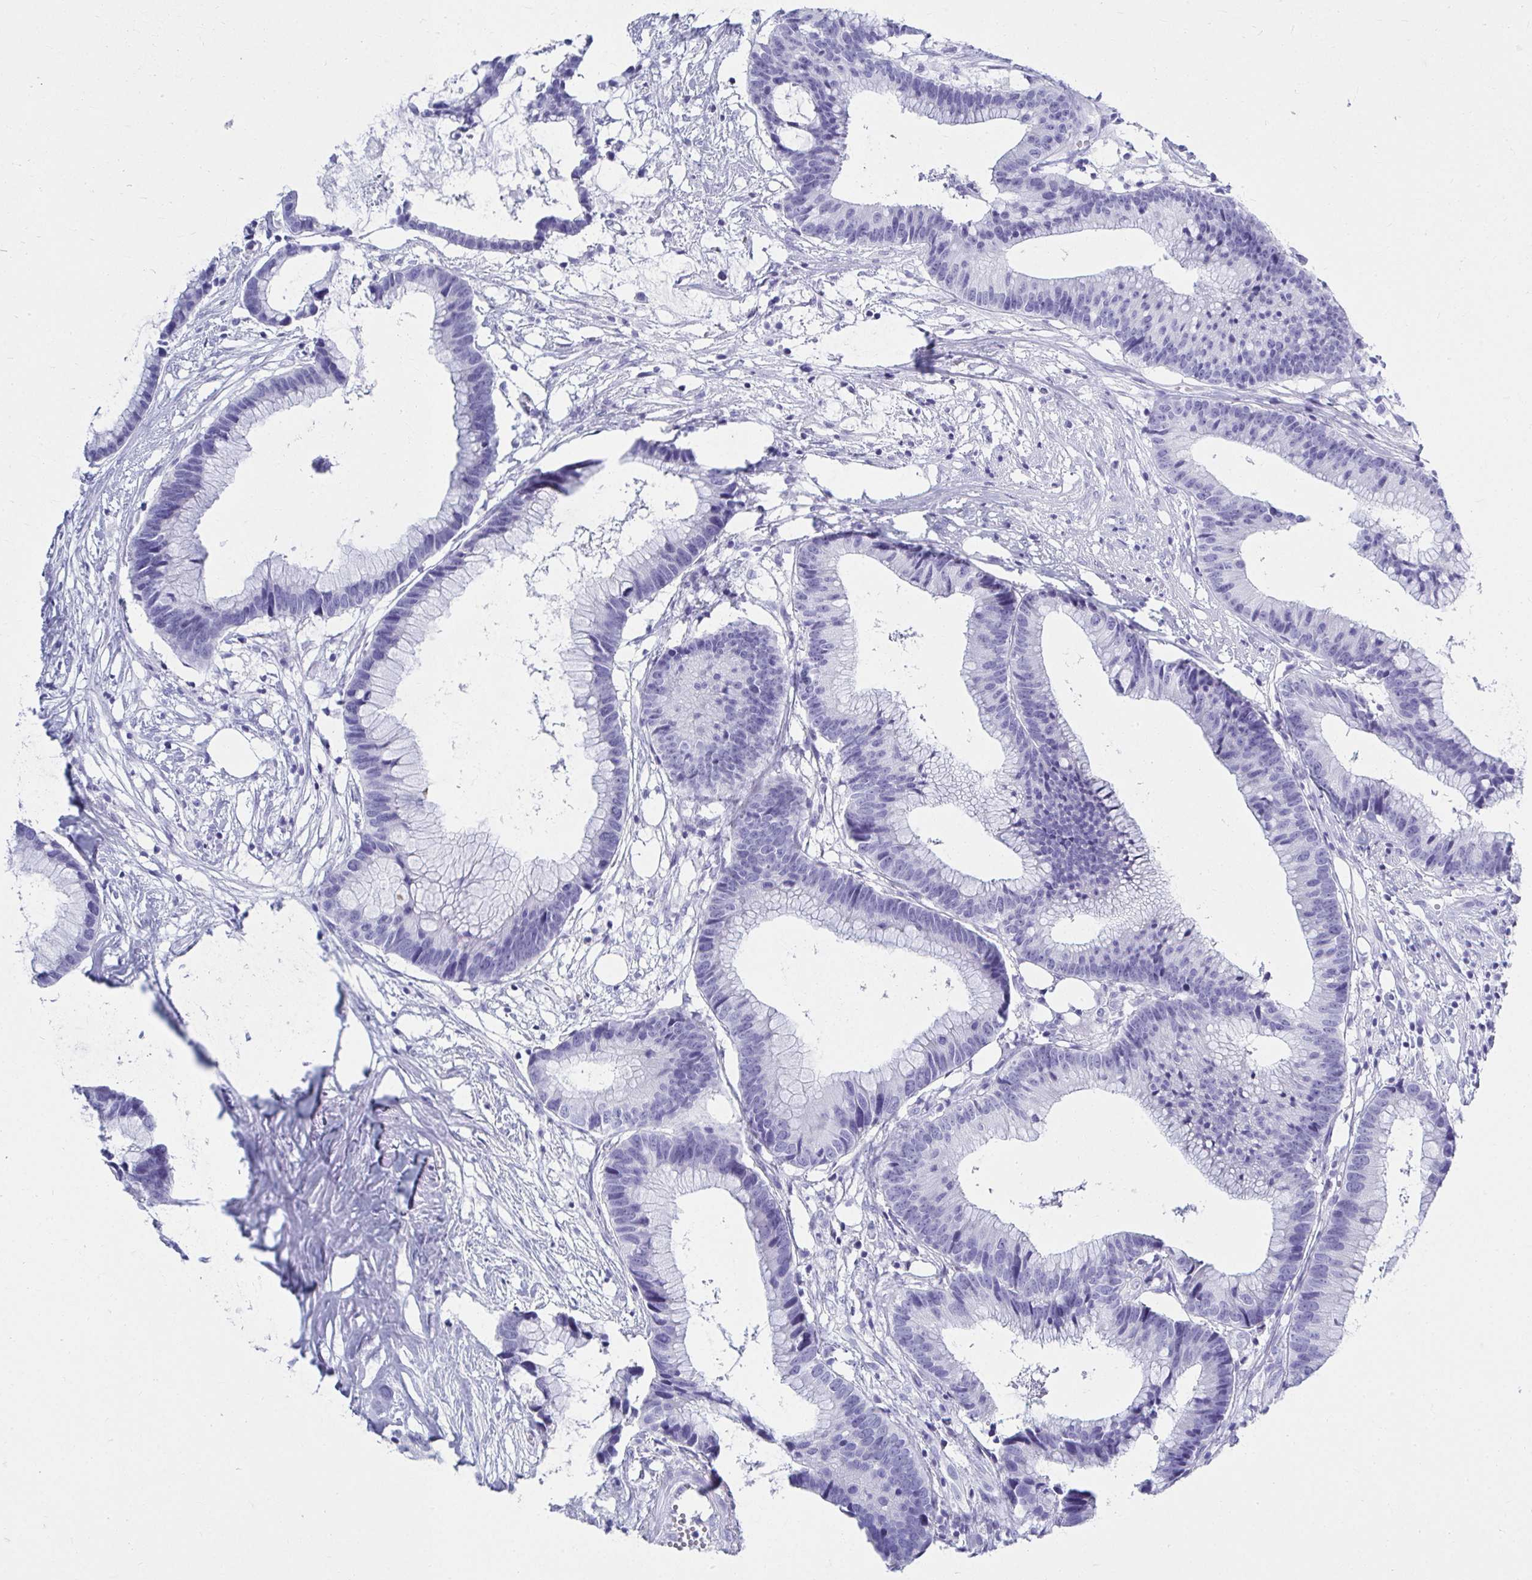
{"staining": {"intensity": "negative", "quantity": "none", "location": "none"}, "tissue": "colorectal cancer", "cell_type": "Tumor cells", "image_type": "cancer", "snomed": [{"axis": "morphology", "description": "Adenocarcinoma, NOS"}, {"axis": "topography", "description": "Colon"}], "caption": "IHC histopathology image of neoplastic tissue: human colorectal cancer (adenocarcinoma) stained with DAB (3,3'-diaminobenzidine) reveals no significant protein positivity in tumor cells.", "gene": "ATP4B", "patient": {"sex": "female", "age": 78}}